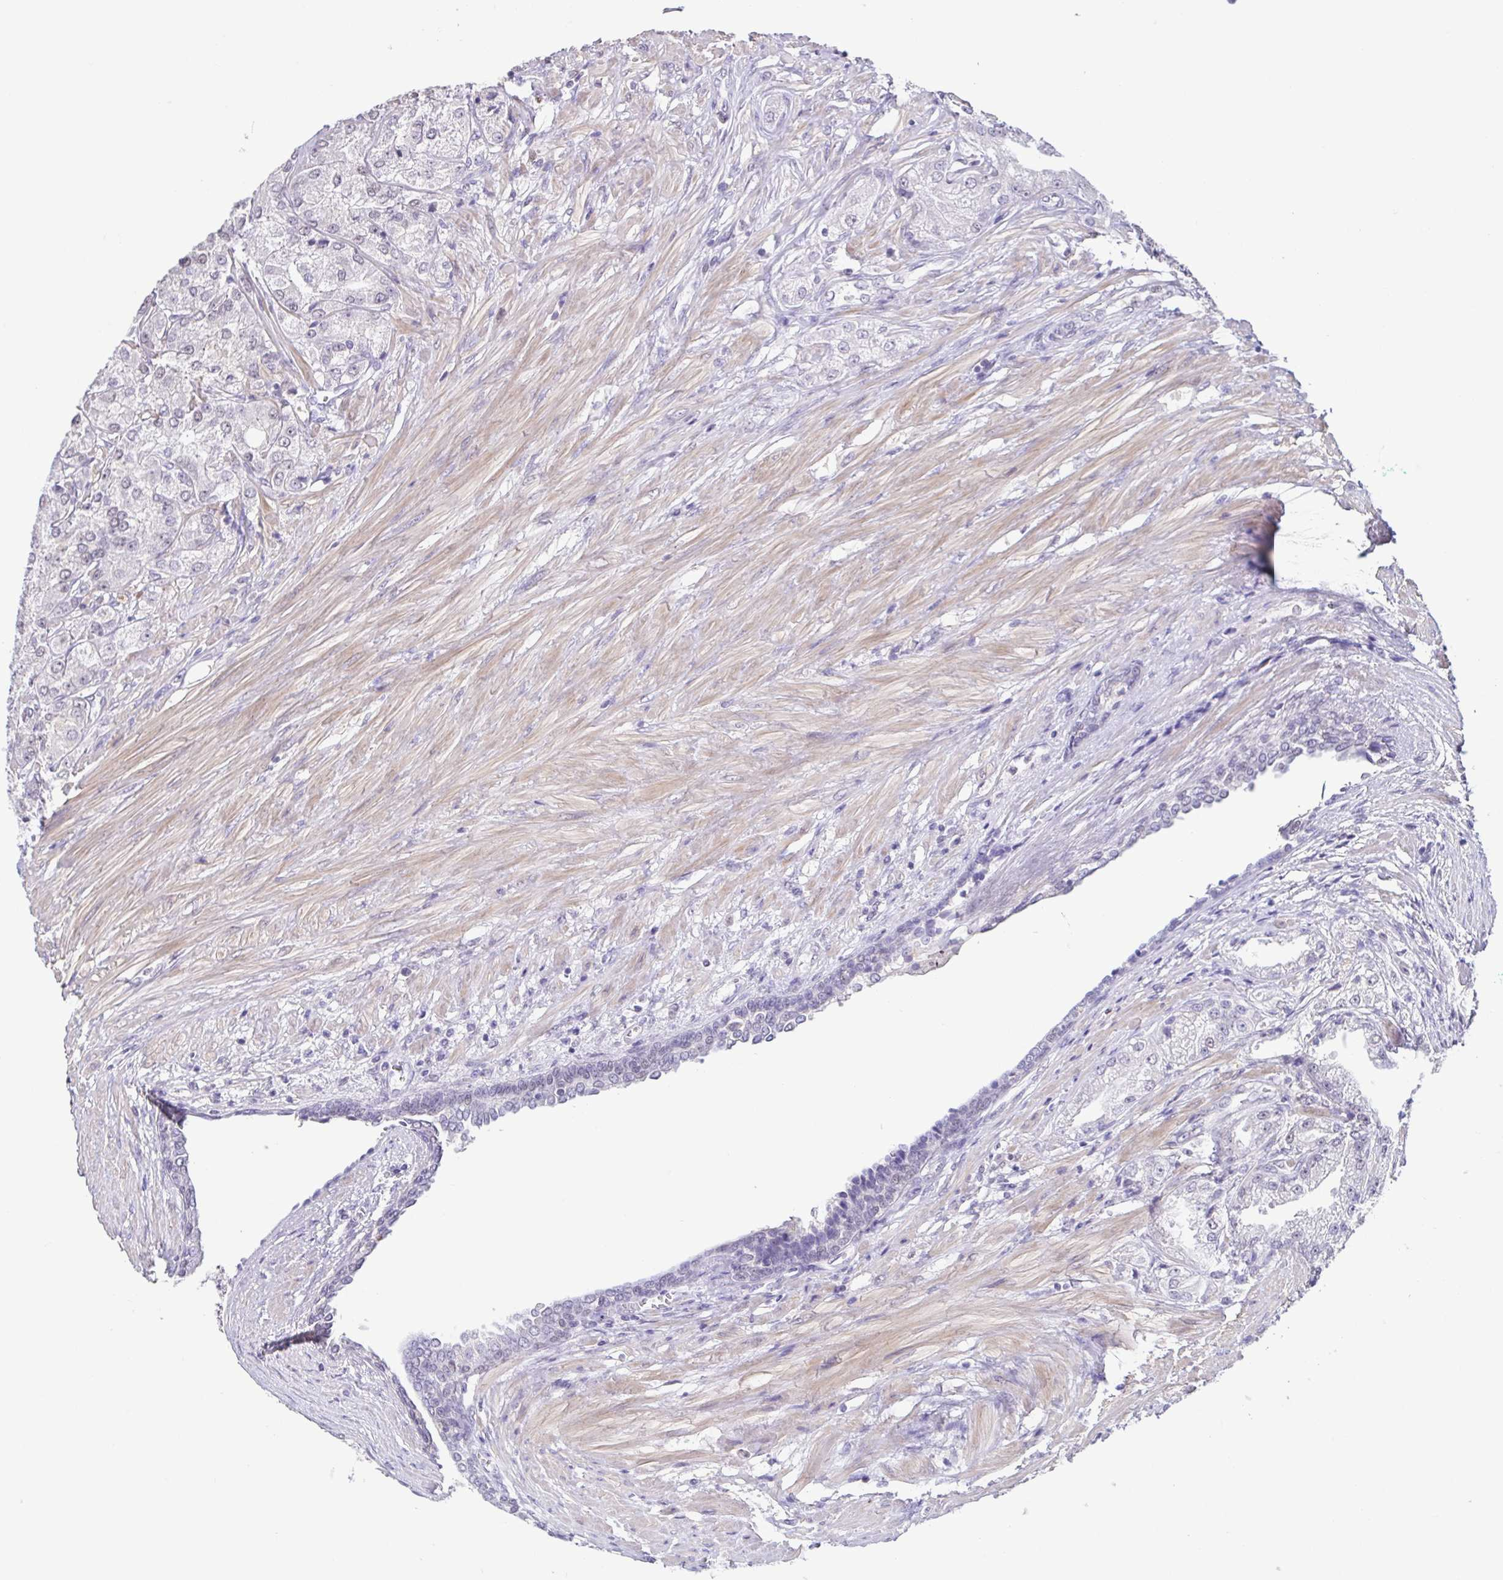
{"staining": {"intensity": "negative", "quantity": "none", "location": "none"}, "tissue": "prostate cancer", "cell_type": "Tumor cells", "image_type": "cancer", "snomed": [{"axis": "morphology", "description": "Adenocarcinoma, High grade"}, {"axis": "topography", "description": "Prostate"}], "caption": "Immunohistochemical staining of human high-grade adenocarcinoma (prostate) shows no significant staining in tumor cells. Nuclei are stained in blue.", "gene": "ACTRT3", "patient": {"sex": "male", "age": 61}}